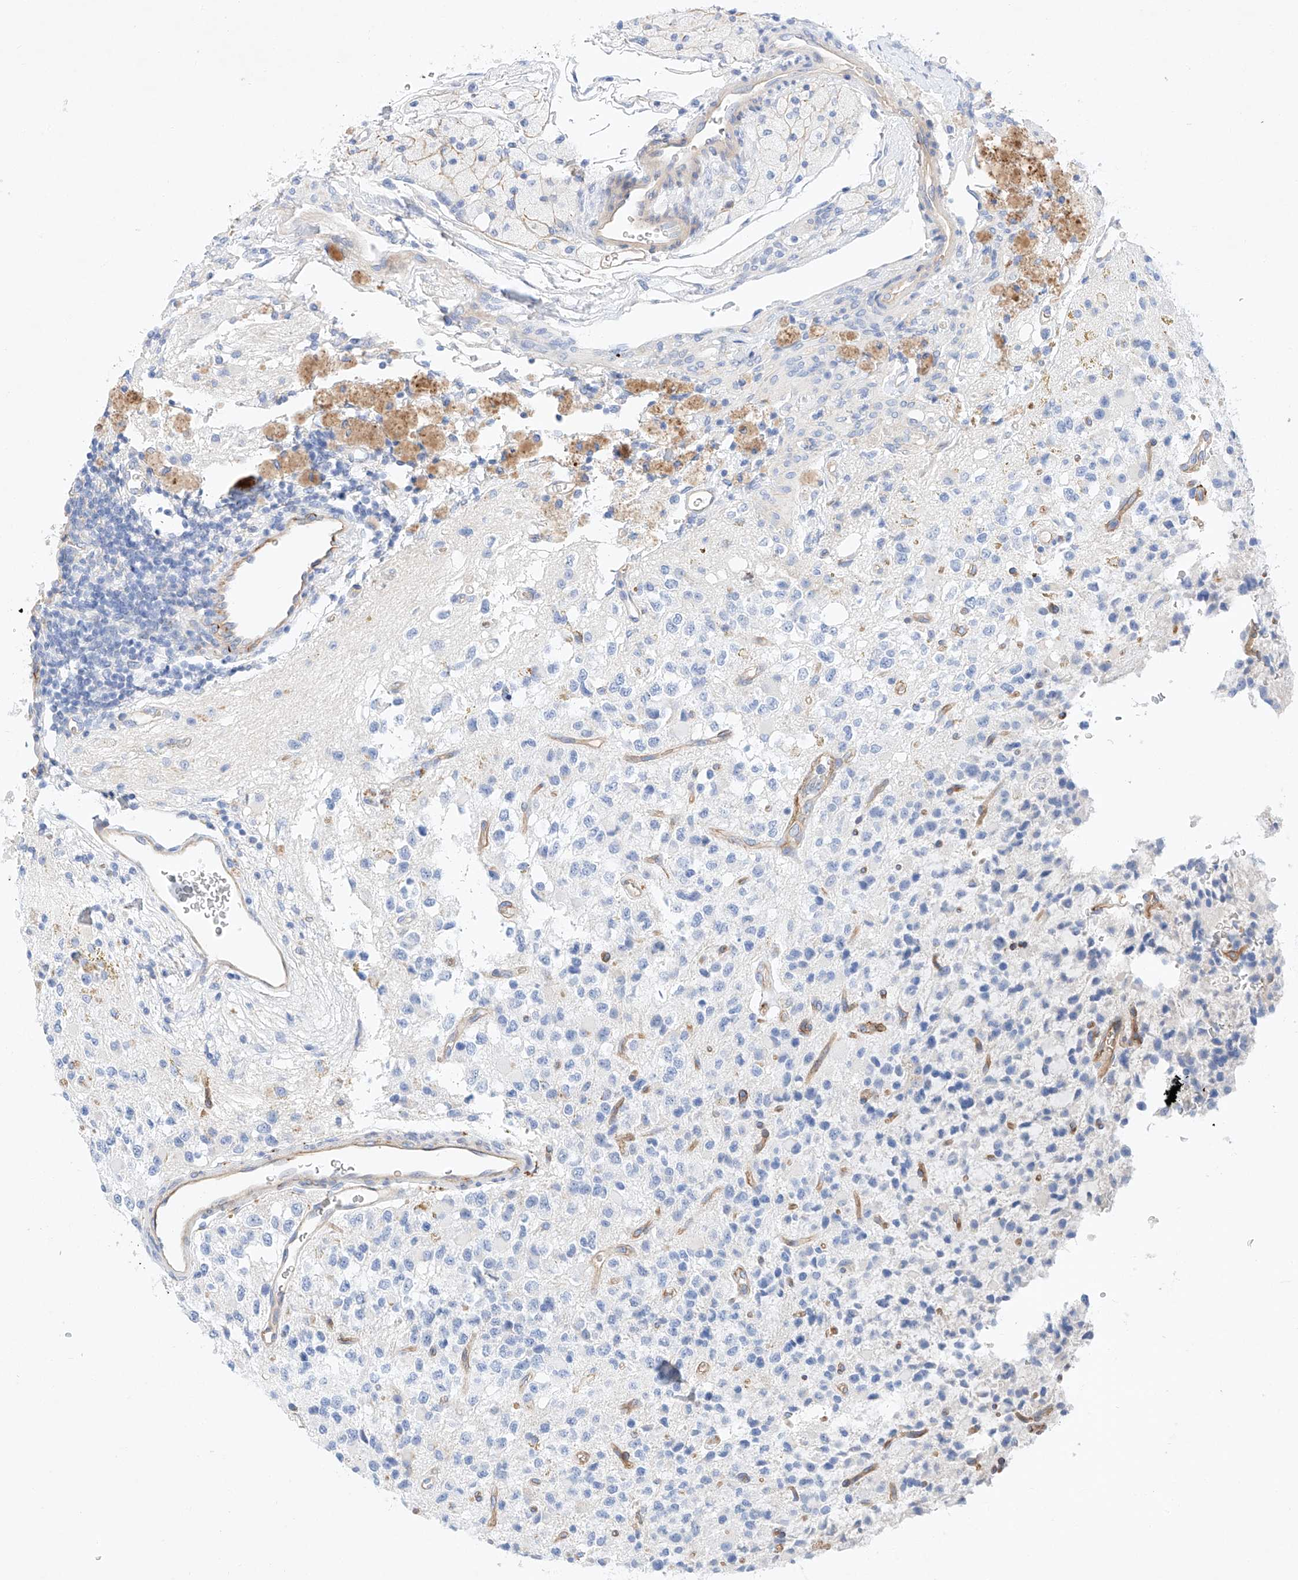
{"staining": {"intensity": "negative", "quantity": "none", "location": "none"}, "tissue": "glioma", "cell_type": "Tumor cells", "image_type": "cancer", "snomed": [{"axis": "morphology", "description": "Glioma, malignant, High grade"}, {"axis": "topography", "description": "Brain"}], "caption": "Malignant glioma (high-grade) was stained to show a protein in brown. There is no significant expression in tumor cells. (DAB immunohistochemistry (IHC) with hematoxylin counter stain).", "gene": "SBSPON", "patient": {"sex": "male", "age": 34}}